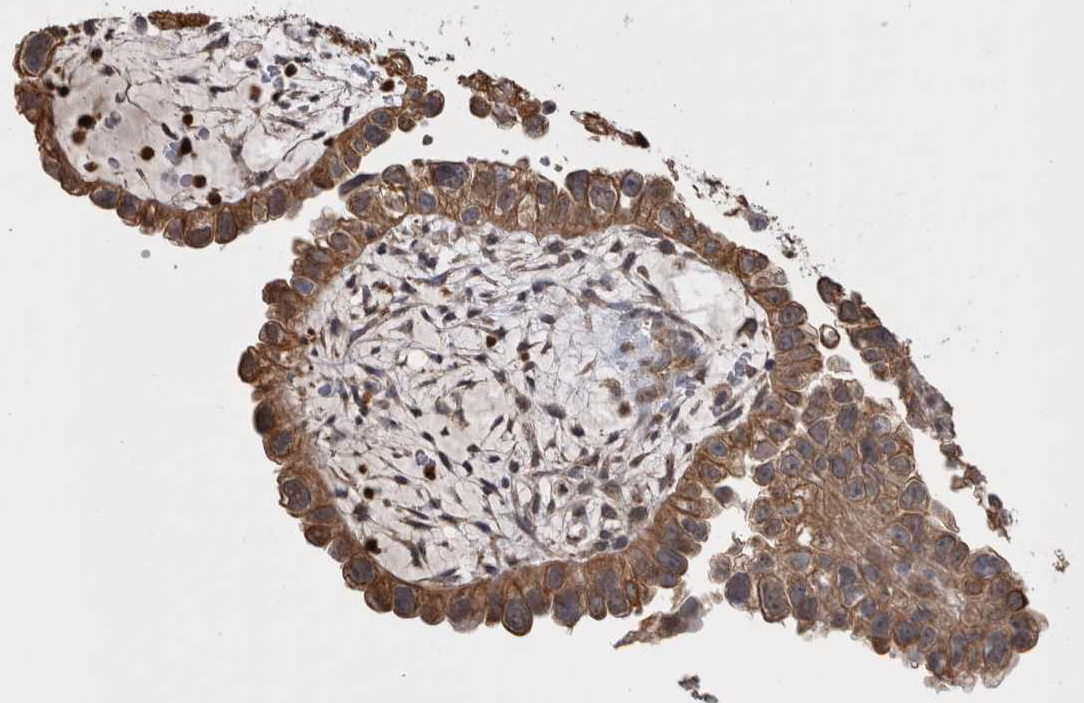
{"staining": {"intensity": "weak", "quantity": ">75%", "location": "cytoplasmic/membranous"}, "tissue": "endometrial cancer", "cell_type": "Tumor cells", "image_type": "cancer", "snomed": [{"axis": "morphology", "description": "Adenocarcinoma, NOS"}, {"axis": "topography", "description": "Endometrium"}], "caption": "DAB (3,3'-diaminobenzidine) immunohistochemical staining of human adenocarcinoma (endometrial) reveals weak cytoplasmic/membranous protein expression in about >75% of tumor cells.", "gene": "PAK4", "patient": {"sex": "female", "age": 85}}